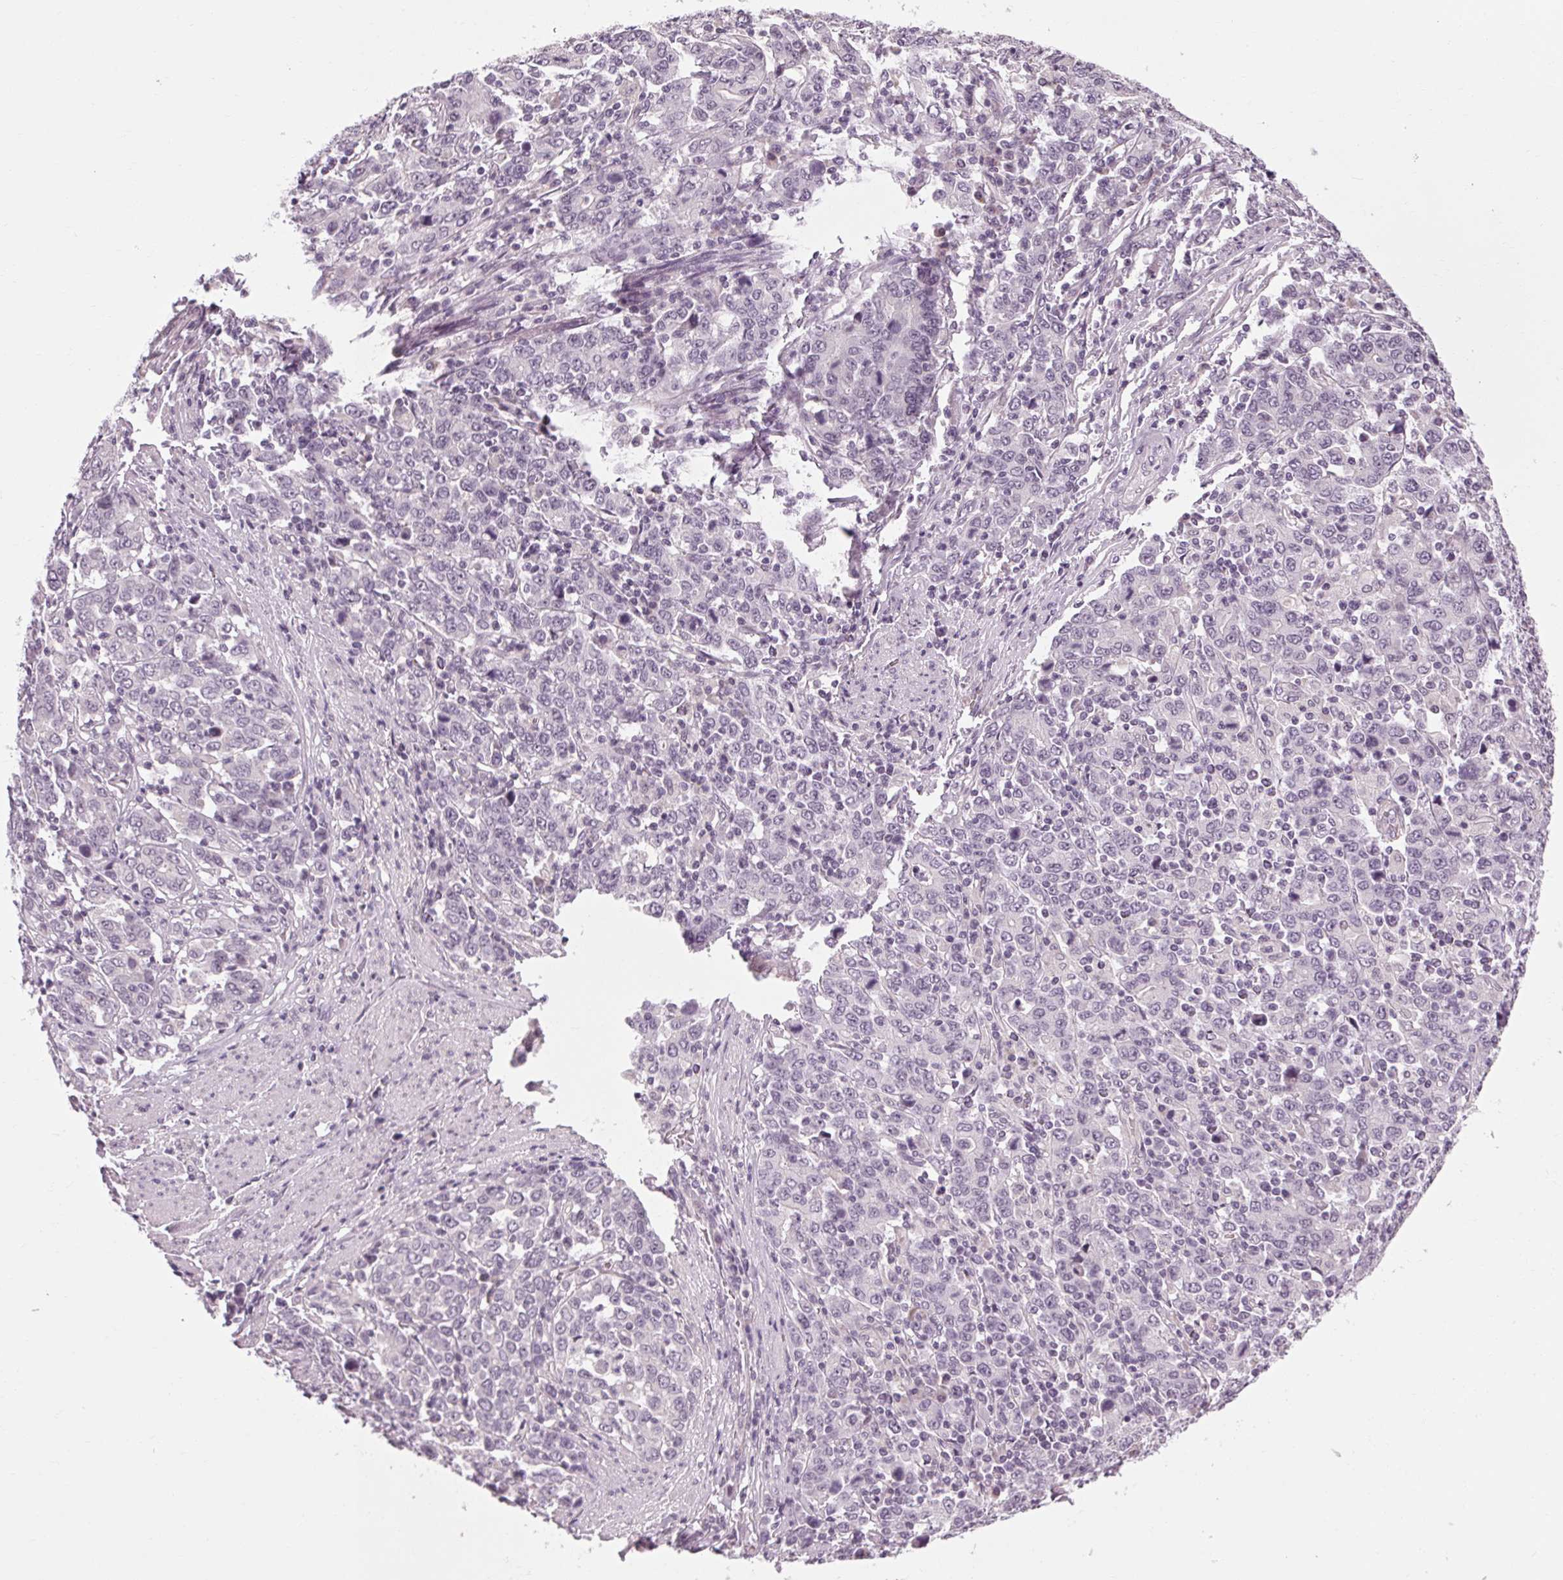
{"staining": {"intensity": "negative", "quantity": "none", "location": "none"}, "tissue": "stomach cancer", "cell_type": "Tumor cells", "image_type": "cancer", "snomed": [{"axis": "morphology", "description": "Adenocarcinoma, NOS"}, {"axis": "topography", "description": "Stomach, upper"}], "caption": "Tumor cells are negative for protein expression in human stomach cancer.", "gene": "KLHL40", "patient": {"sex": "male", "age": 69}}